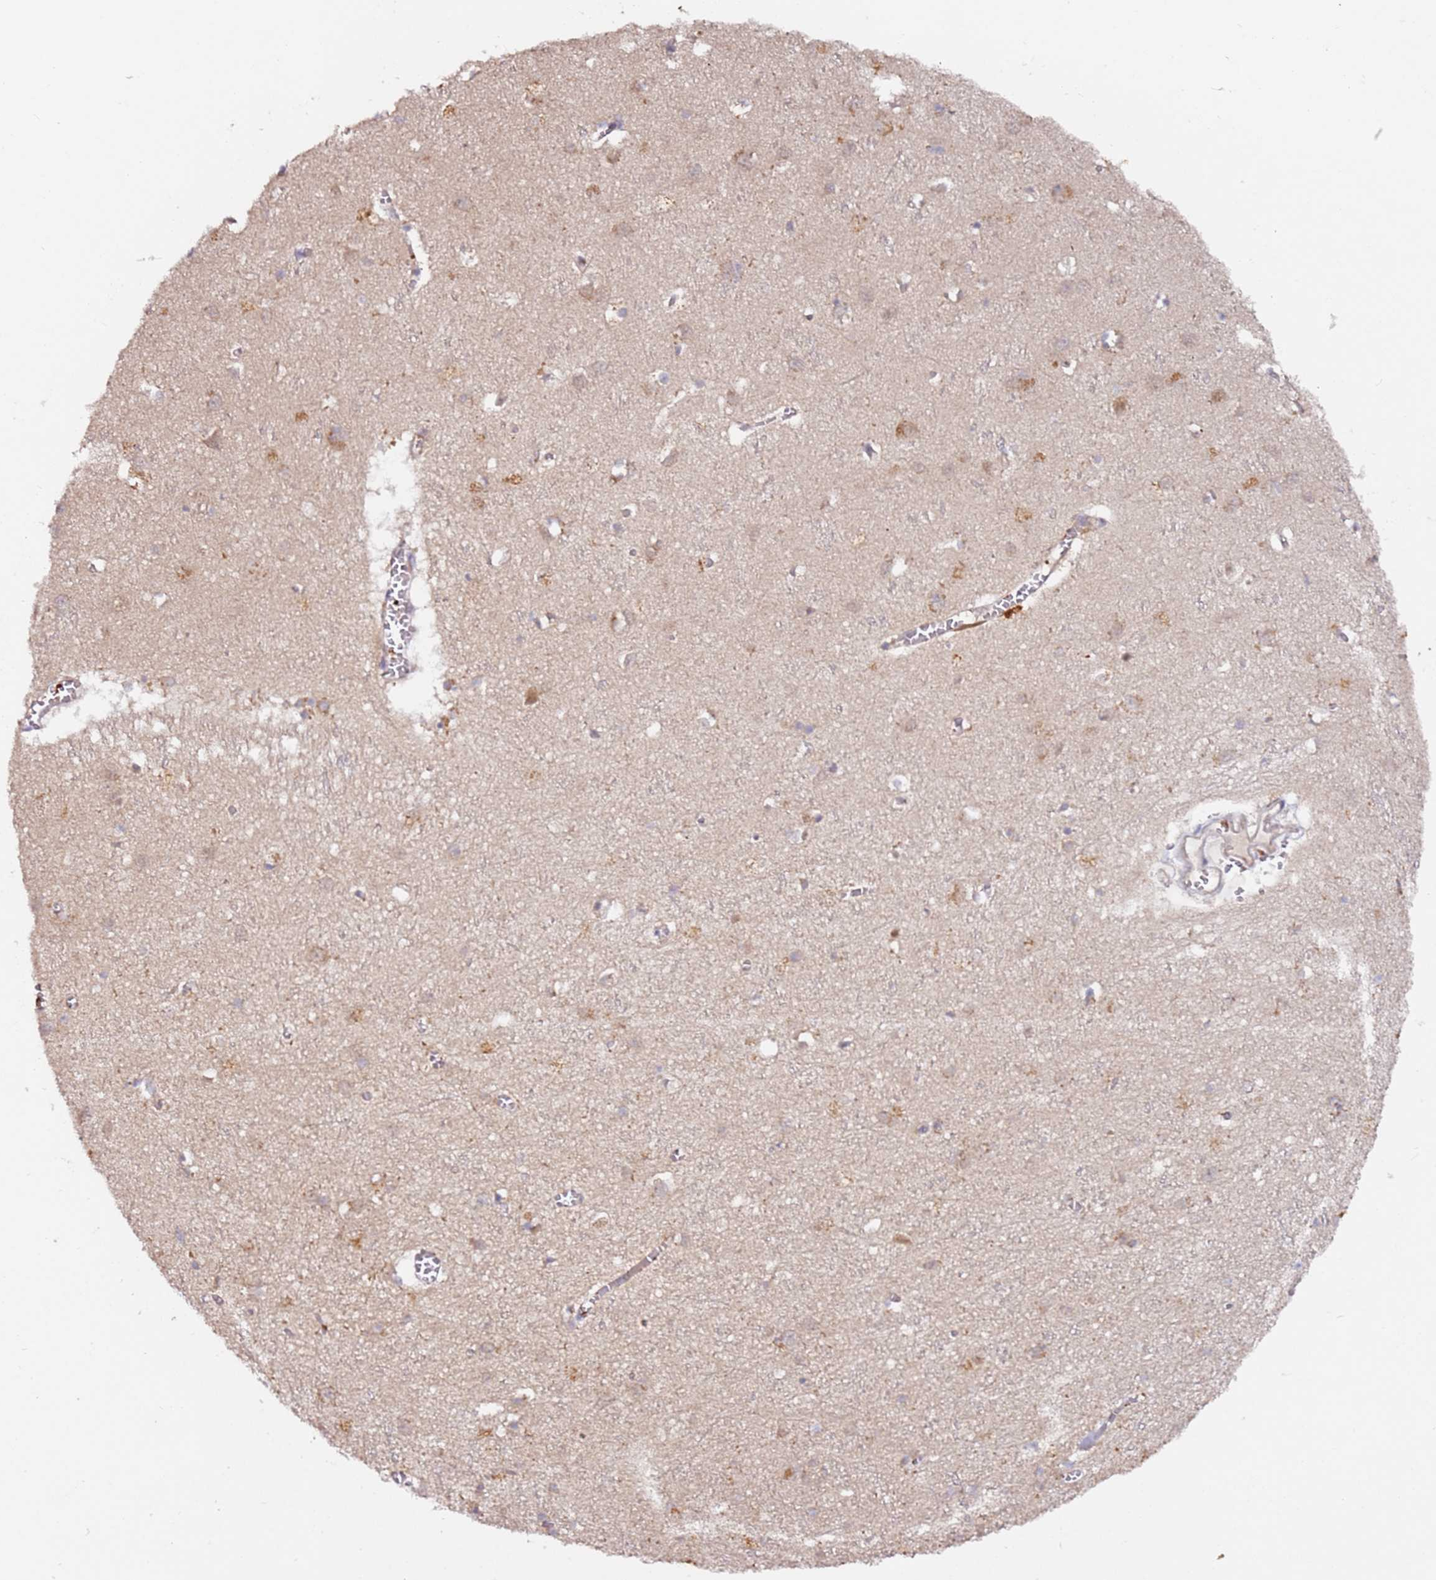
{"staining": {"intensity": "negative", "quantity": "none", "location": "none"}, "tissue": "cerebral cortex", "cell_type": "Endothelial cells", "image_type": "normal", "snomed": [{"axis": "morphology", "description": "Normal tissue, NOS"}, {"axis": "topography", "description": "Cerebral cortex"}], "caption": "The histopathology image exhibits no staining of endothelial cells in unremarkable cerebral cortex. (DAB immunohistochemistry with hematoxylin counter stain).", "gene": "ALG11", "patient": {"sex": "female", "age": 64}}